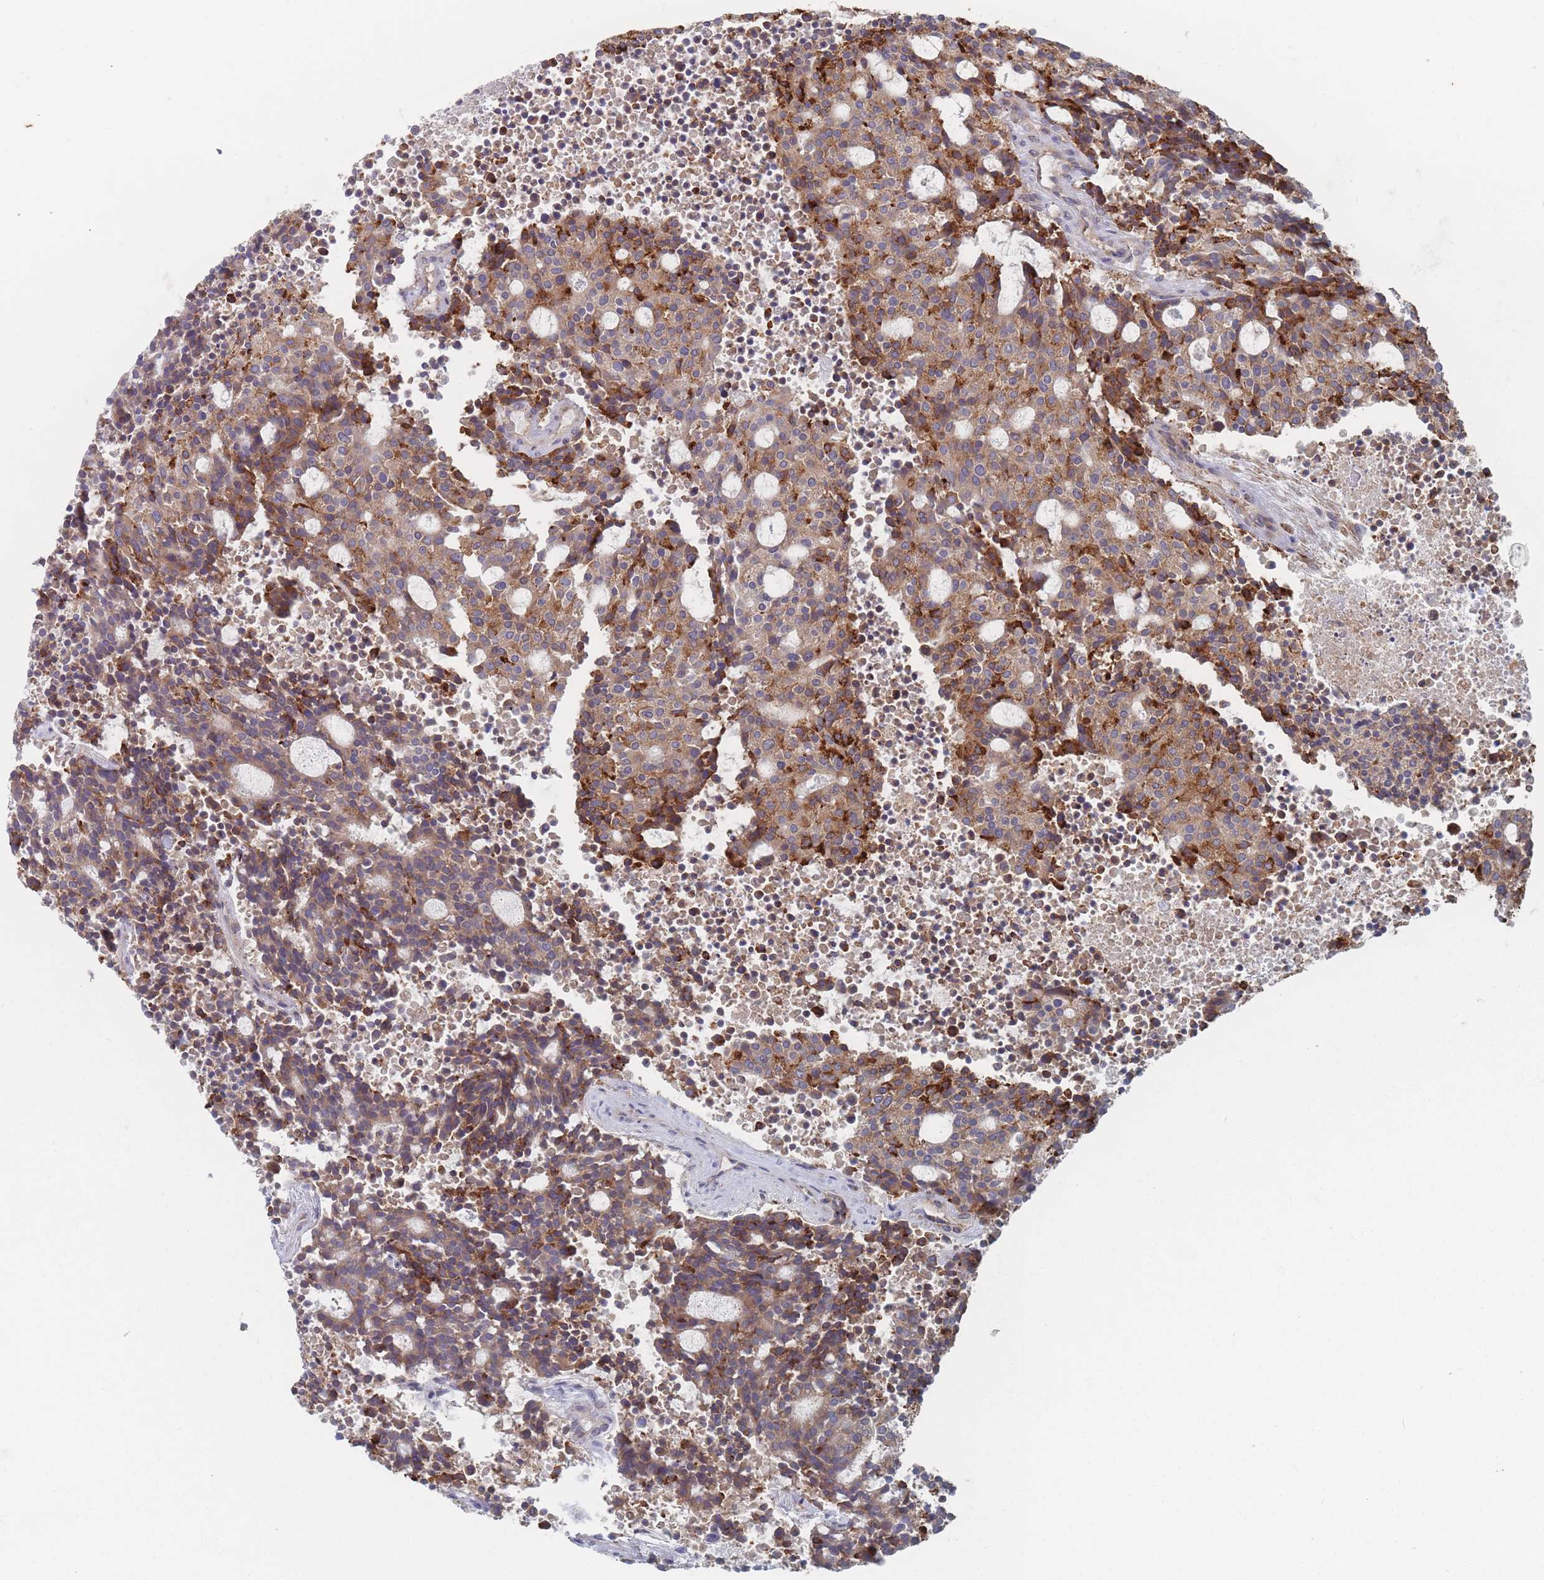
{"staining": {"intensity": "strong", "quantity": ">75%", "location": "cytoplasmic/membranous"}, "tissue": "carcinoid", "cell_type": "Tumor cells", "image_type": "cancer", "snomed": [{"axis": "morphology", "description": "Carcinoid, malignant, NOS"}, {"axis": "topography", "description": "Pancreas"}], "caption": "Immunohistochemistry staining of carcinoid, which shows high levels of strong cytoplasmic/membranous expression in approximately >75% of tumor cells indicating strong cytoplasmic/membranous protein expression. The staining was performed using DAB (brown) for protein detection and nuclei were counterstained in hematoxylin (blue).", "gene": "KDSR", "patient": {"sex": "female", "age": 54}}